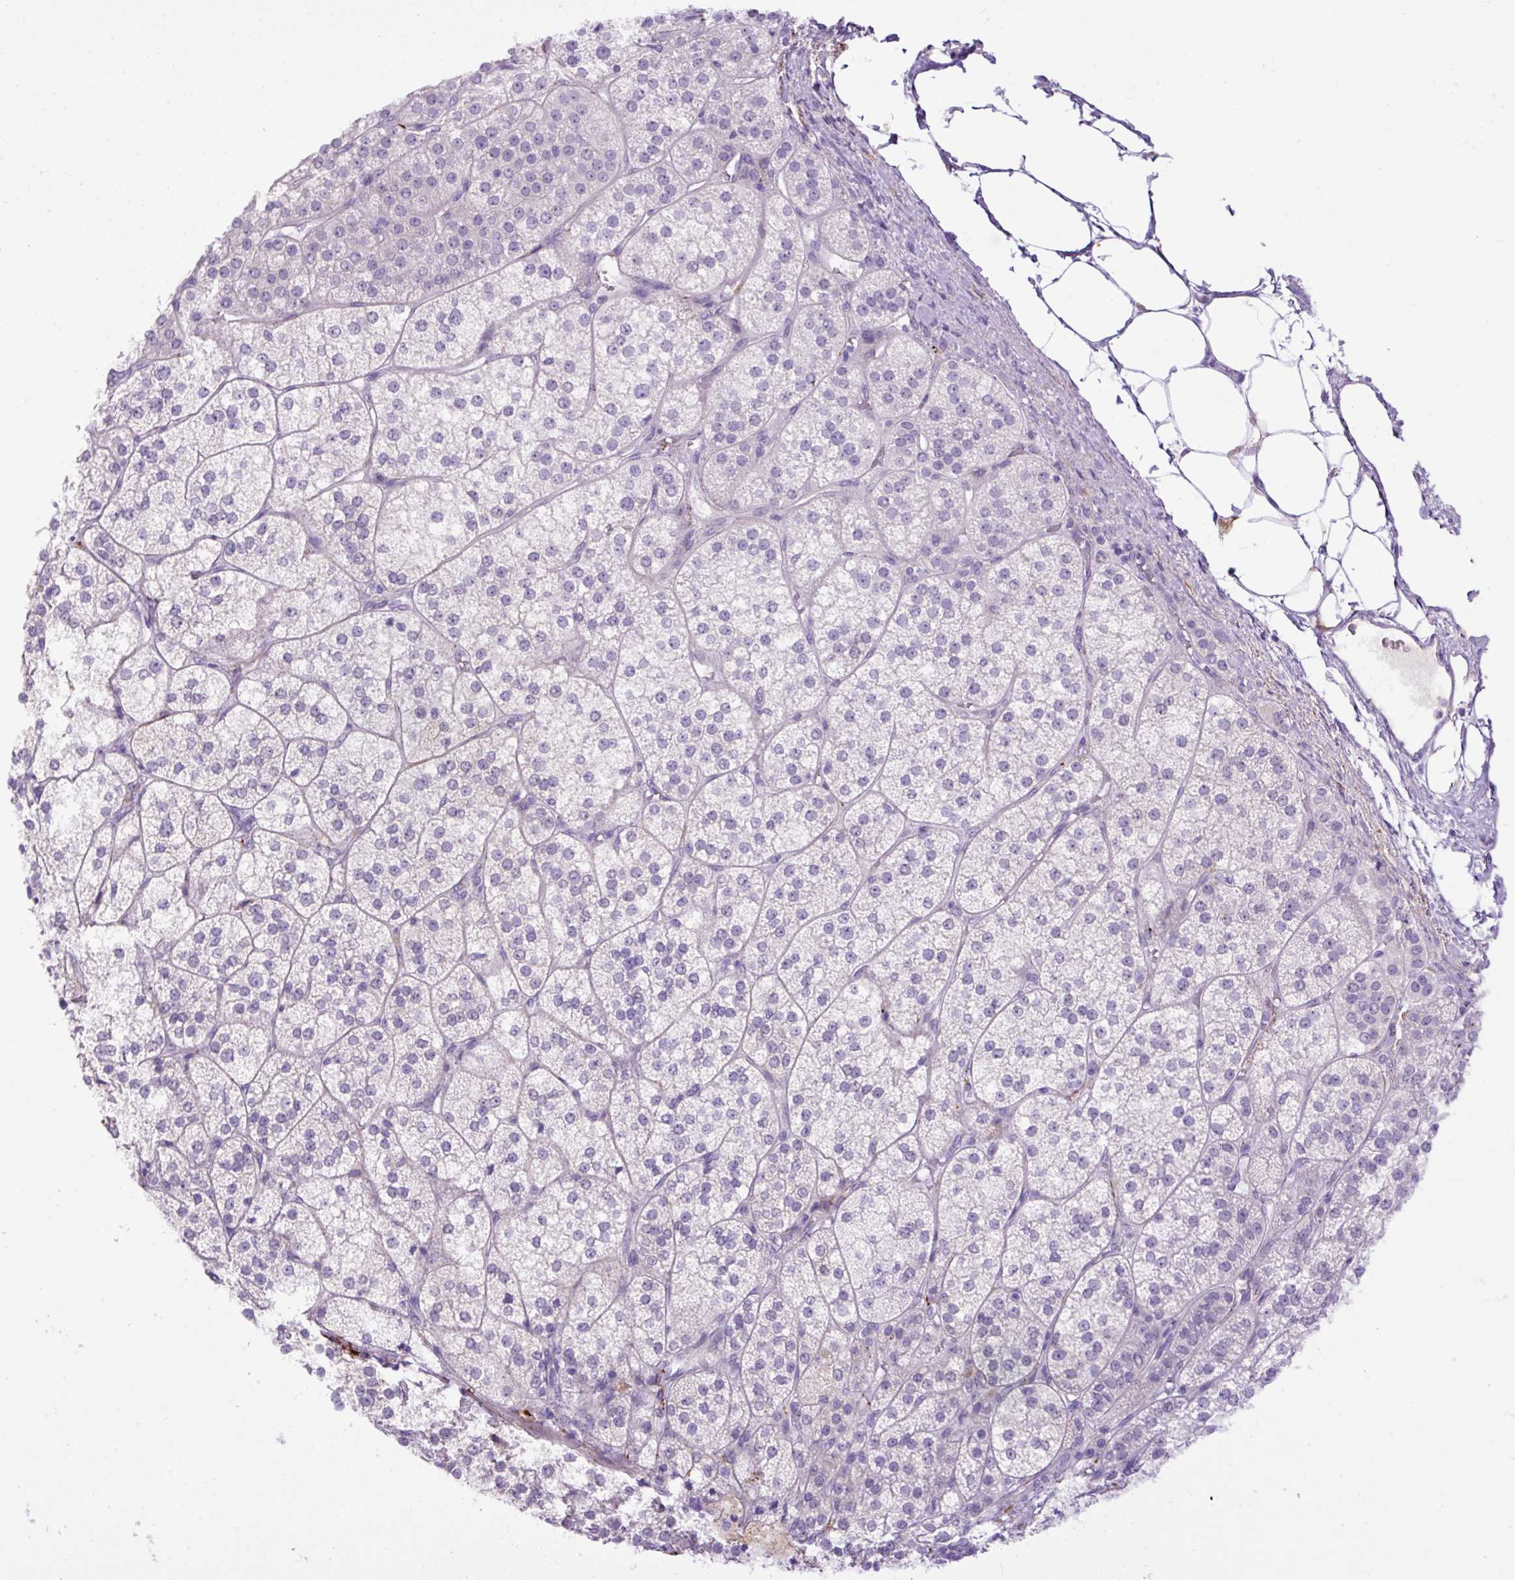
{"staining": {"intensity": "negative", "quantity": "none", "location": "none"}, "tissue": "adrenal gland", "cell_type": "Glandular cells", "image_type": "normal", "snomed": [{"axis": "morphology", "description": "Normal tissue, NOS"}, {"axis": "topography", "description": "Adrenal gland"}], "caption": "Human adrenal gland stained for a protein using IHC demonstrates no expression in glandular cells.", "gene": "SPTBN5", "patient": {"sex": "female", "age": 60}}